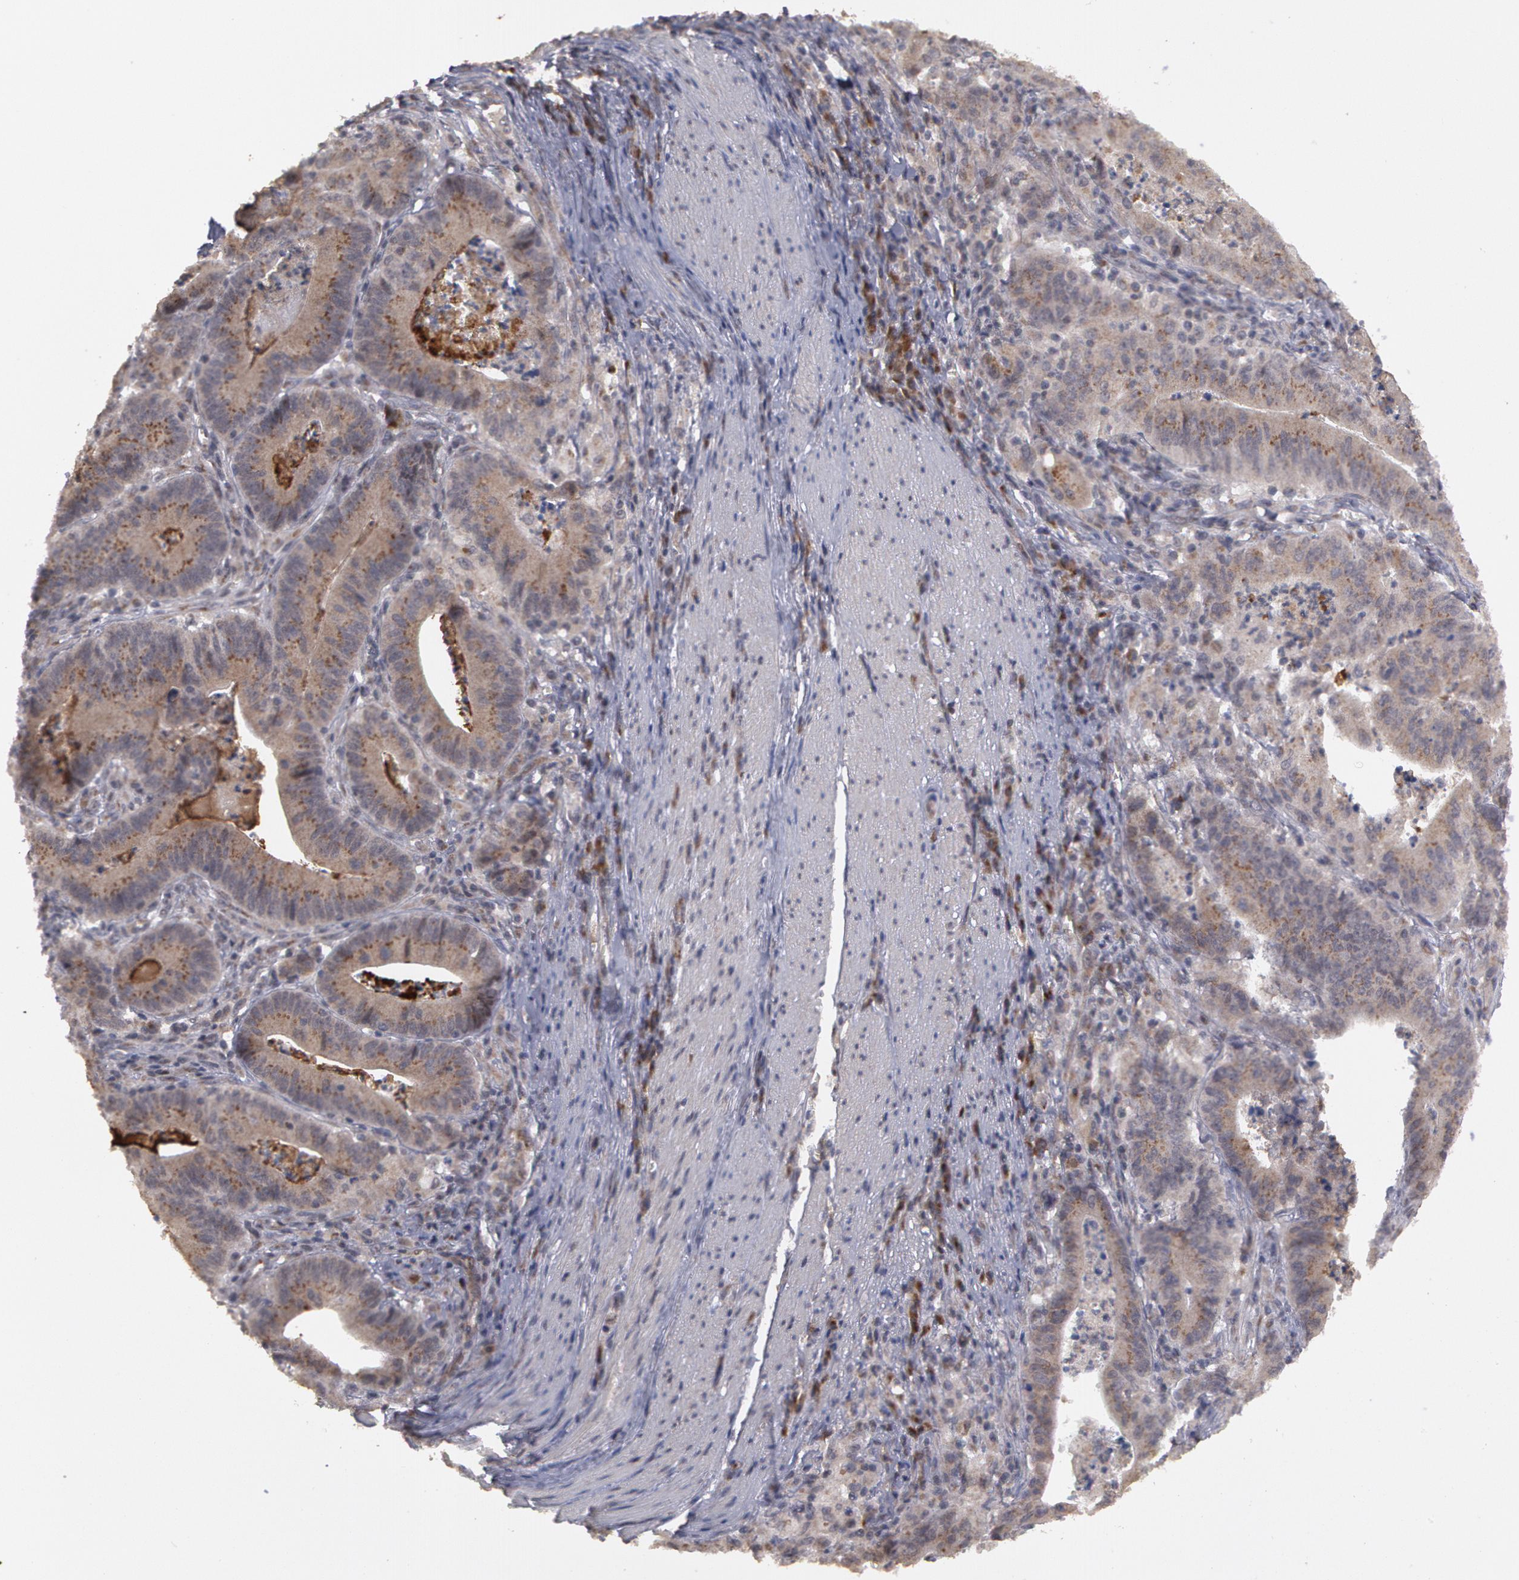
{"staining": {"intensity": "negative", "quantity": "none", "location": "none"}, "tissue": "stomach cancer", "cell_type": "Tumor cells", "image_type": "cancer", "snomed": [{"axis": "morphology", "description": "Adenocarcinoma, NOS"}, {"axis": "topography", "description": "Stomach, lower"}], "caption": "Human stomach cancer (adenocarcinoma) stained for a protein using immunohistochemistry (IHC) displays no staining in tumor cells.", "gene": "STX5", "patient": {"sex": "female", "age": 86}}